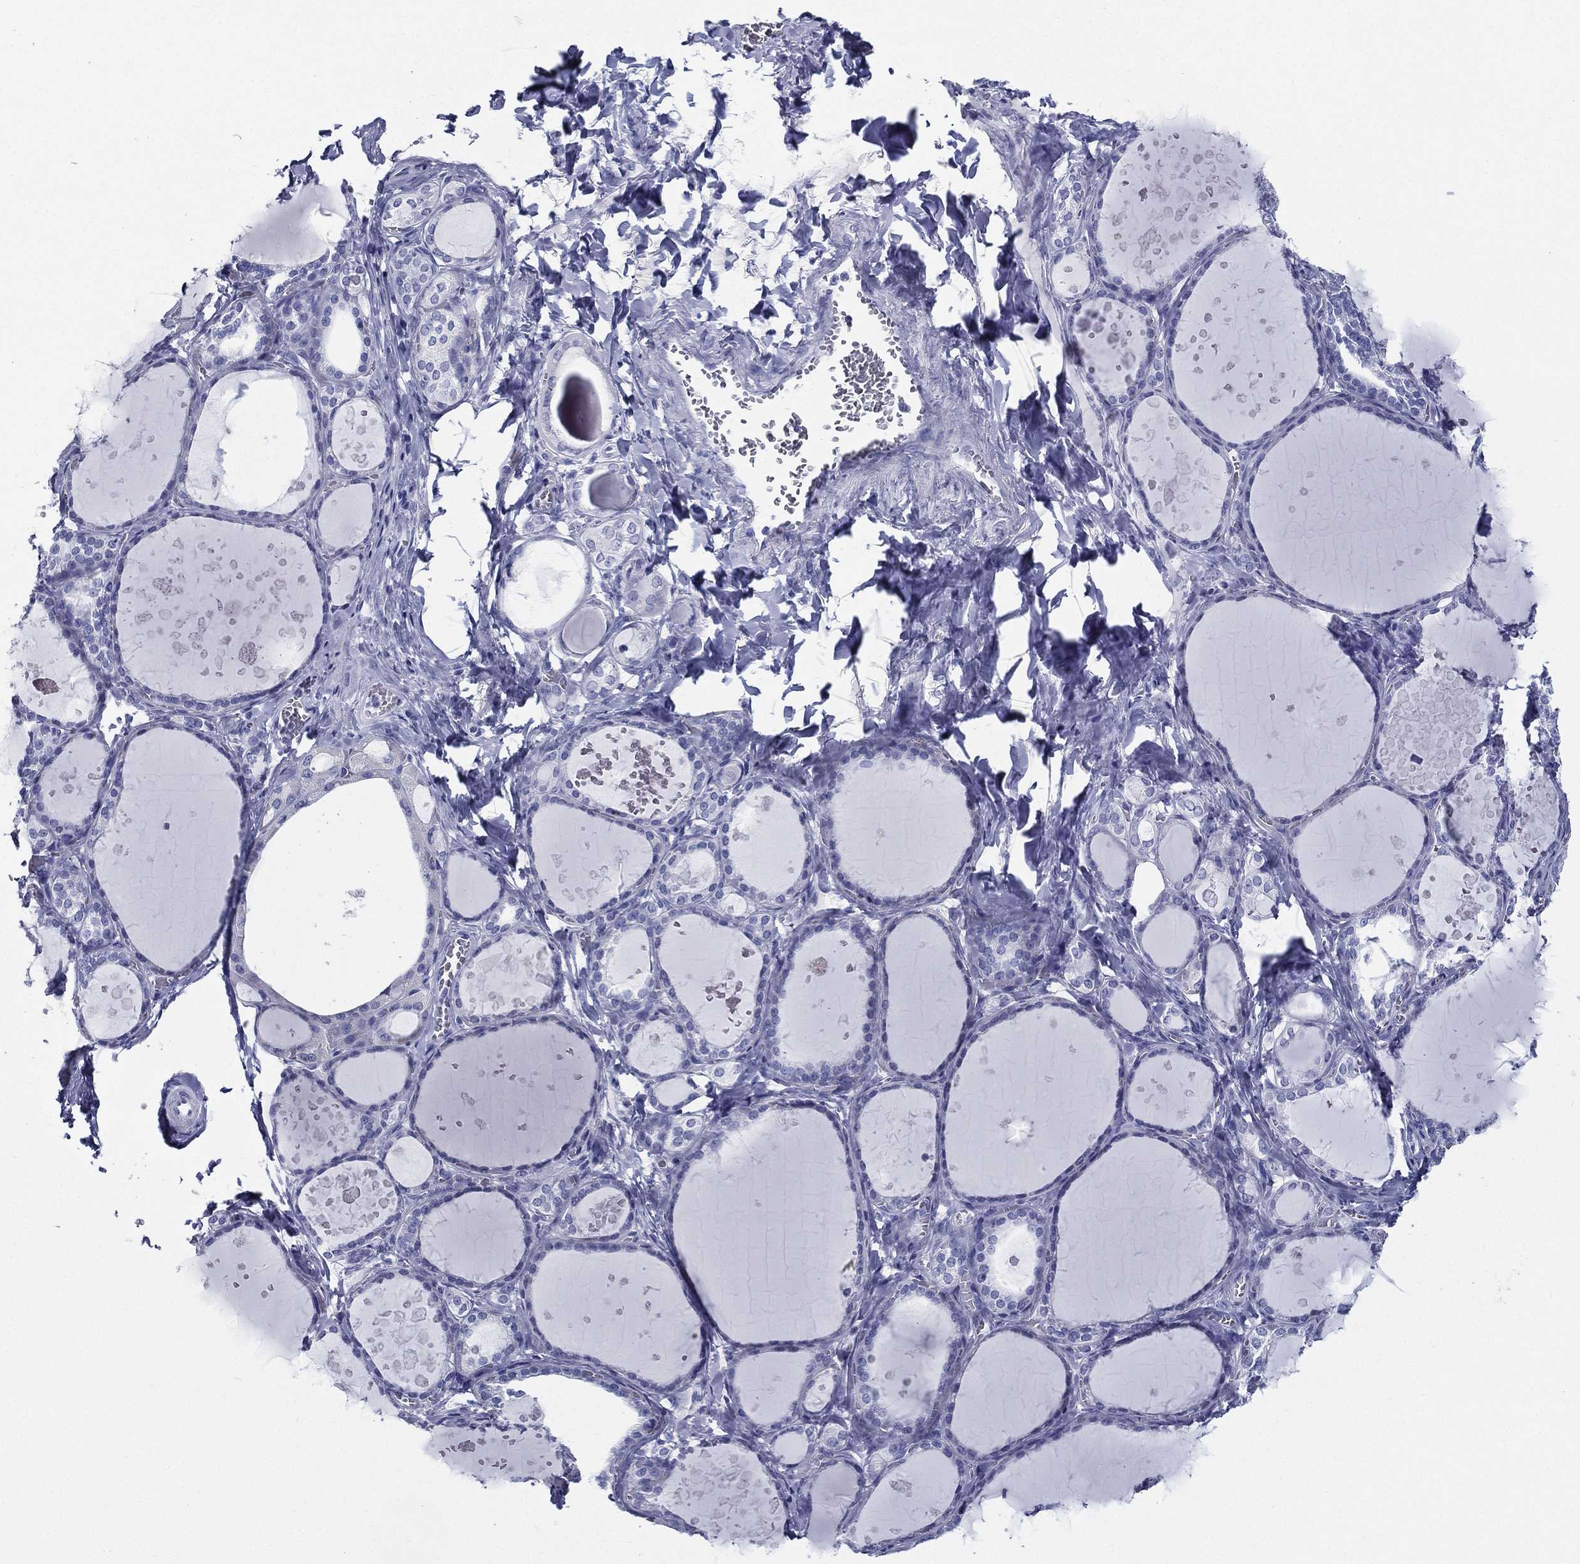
{"staining": {"intensity": "negative", "quantity": "none", "location": "none"}, "tissue": "thyroid gland", "cell_type": "Glandular cells", "image_type": "normal", "snomed": [{"axis": "morphology", "description": "Normal tissue, NOS"}, {"axis": "topography", "description": "Thyroid gland"}], "caption": "Benign thyroid gland was stained to show a protein in brown. There is no significant staining in glandular cells. (Immunohistochemistry, brightfield microscopy, high magnification).", "gene": "RSPH4A", "patient": {"sex": "female", "age": 56}}